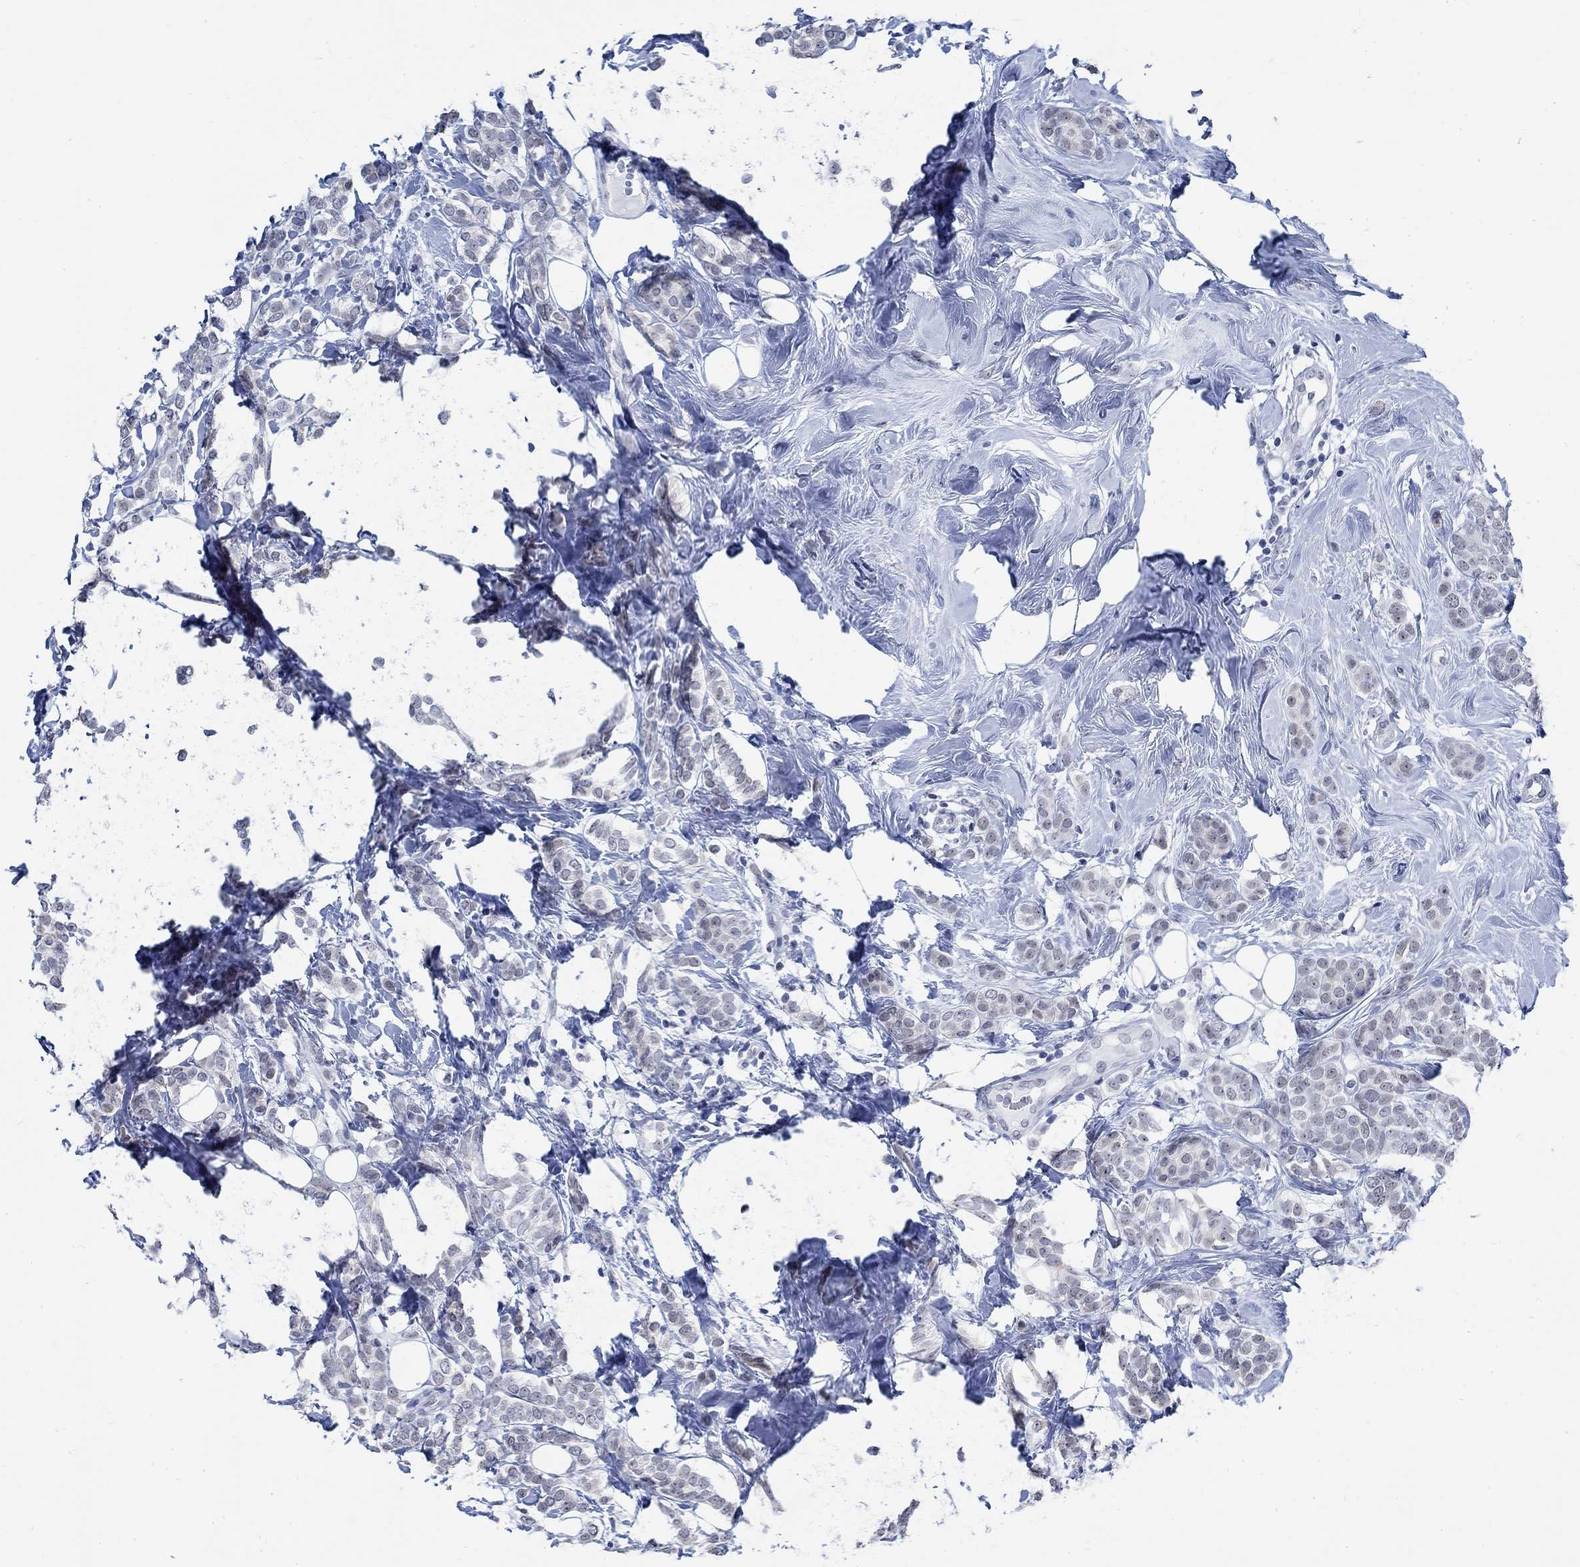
{"staining": {"intensity": "weak", "quantity": "<25%", "location": "nuclear"}, "tissue": "breast cancer", "cell_type": "Tumor cells", "image_type": "cancer", "snomed": [{"axis": "morphology", "description": "Lobular carcinoma"}, {"axis": "topography", "description": "Breast"}], "caption": "Tumor cells show no significant staining in lobular carcinoma (breast).", "gene": "DLK1", "patient": {"sex": "female", "age": 49}}